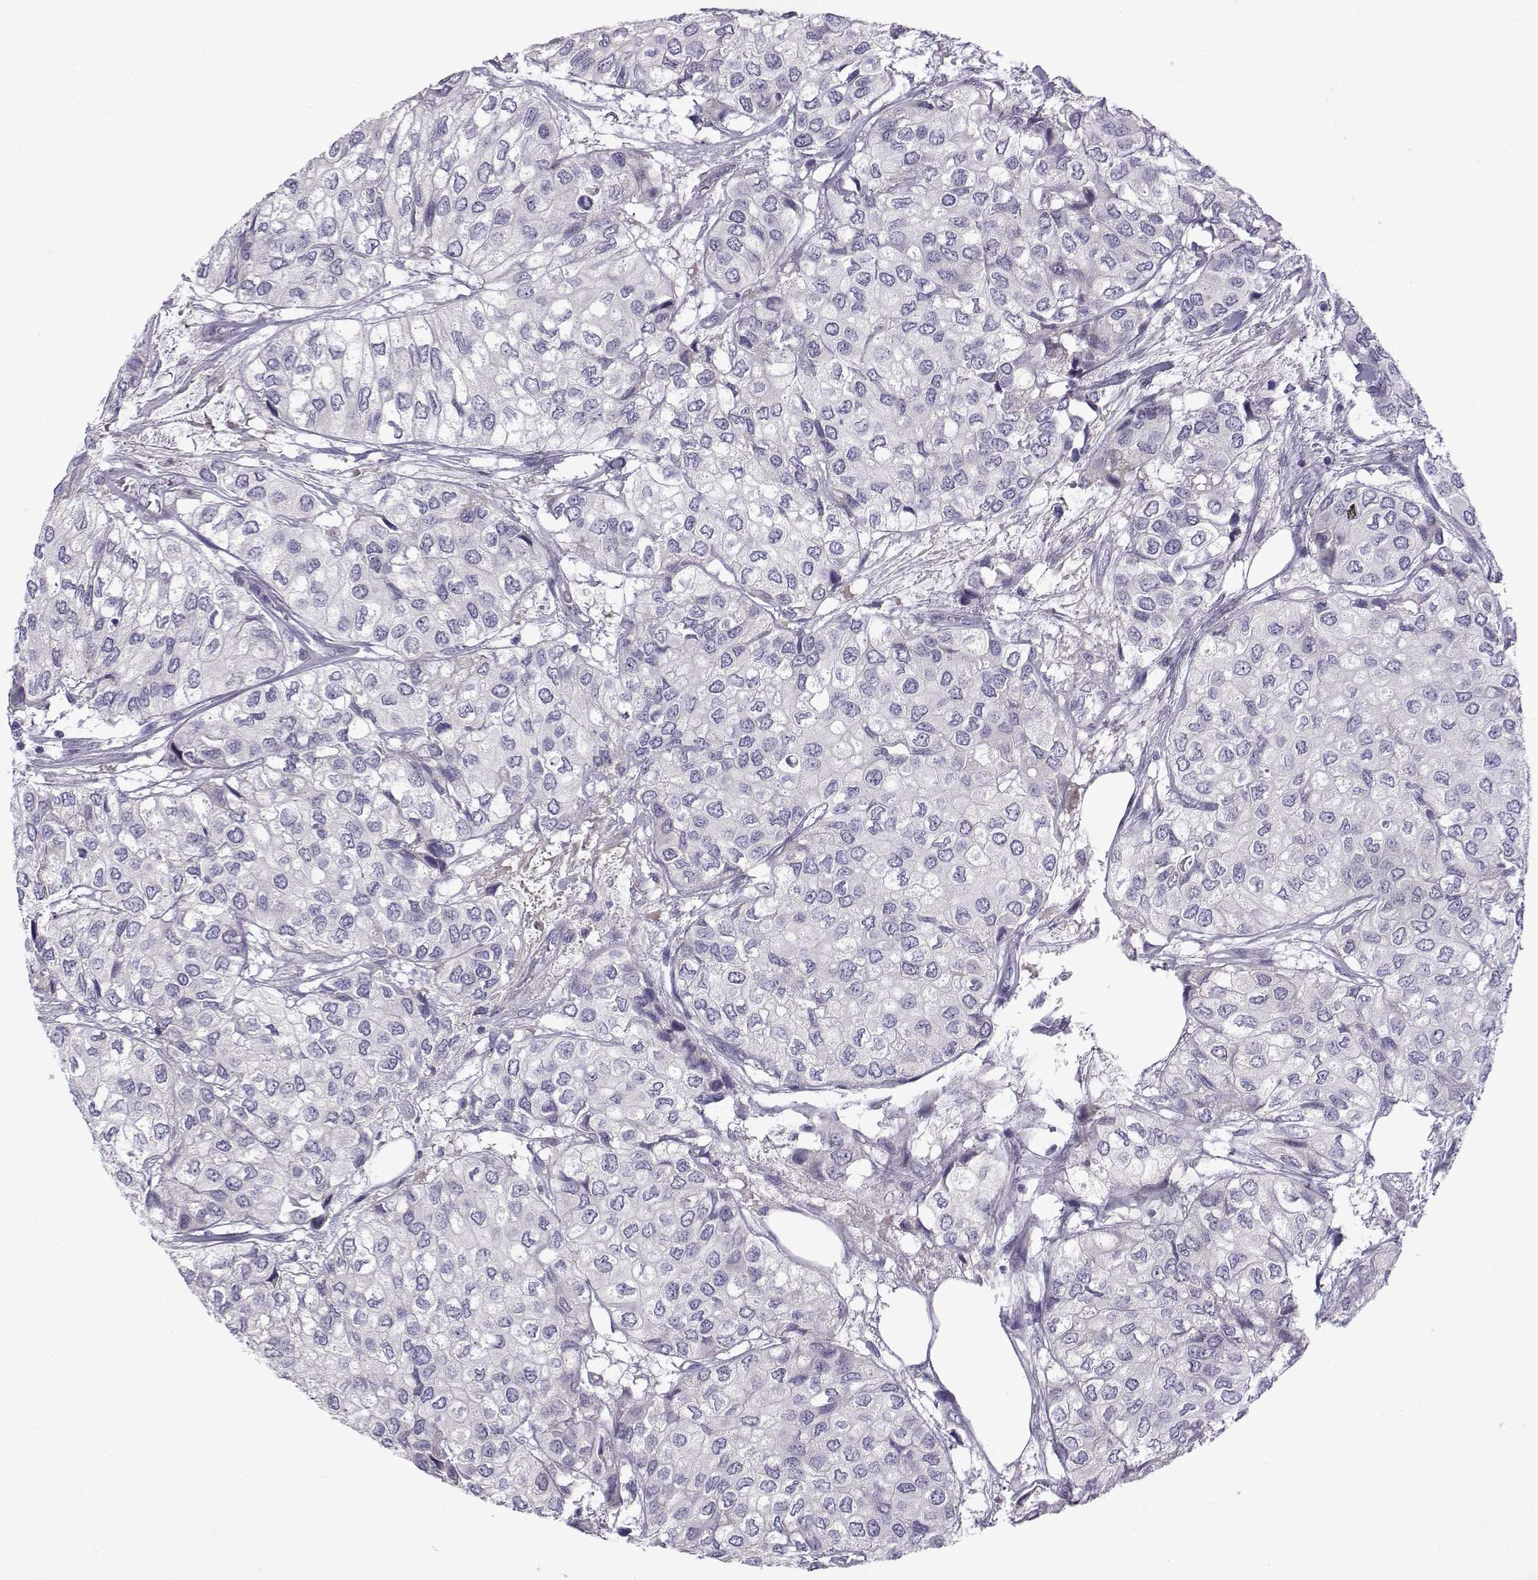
{"staining": {"intensity": "negative", "quantity": "none", "location": "none"}, "tissue": "urothelial cancer", "cell_type": "Tumor cells", "image_type": "cancer", "snomed": [{"axis": "morphology", "description": "Urothelial carcinoma, High grade"}, {"axis": "topography", "description": "Urinary bladder"}], "caption": "This micrograph is of high-grade urothelial carcinoma stained with immunohistochemistry (IHC) to label a protein in brown with the nuclei are counter-stained blue. There is no positivity in tumor cells.", "gene": "SPACA7", "patient": {"sex": "male", "age": 73}}